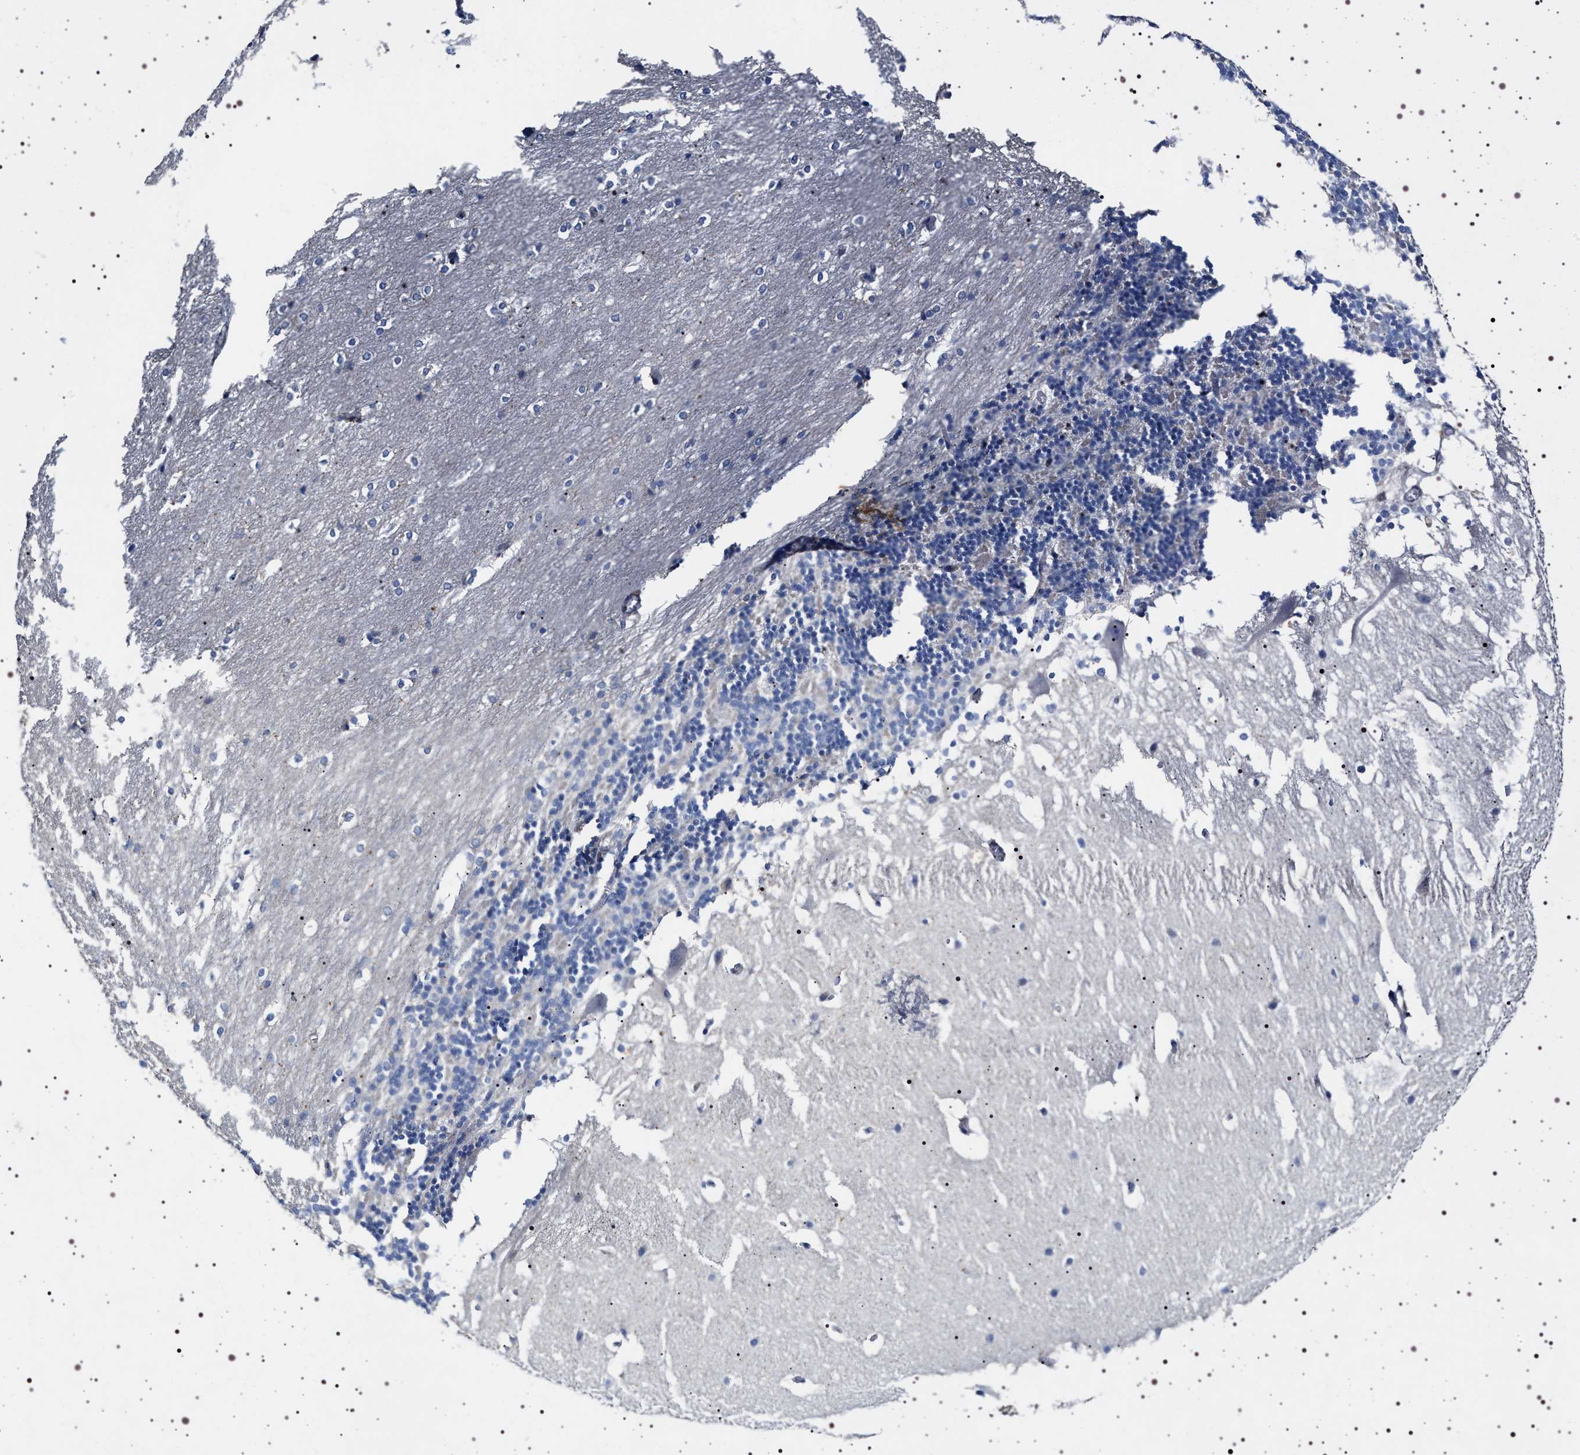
{"staining": {"intensity": "negative", "quantity": "none", "location": "none"}, "tissue": "cerebellum", "cell_type": "Cells in granular layer", "image_type": "normal", "snomed": [{"axis": "morphology", "description": "Normal tissue, NOS"}, {"axis": "topography", "description": "Cerebellum"}], "caption": "DAB (3,3'-diaminobenzidine) immunohistochemical staining of benign cerebellum reveals no significant staining in cells in granular layer.", "gene": "NAALADL2", "patient": {"sex": "female", "age": 19}}